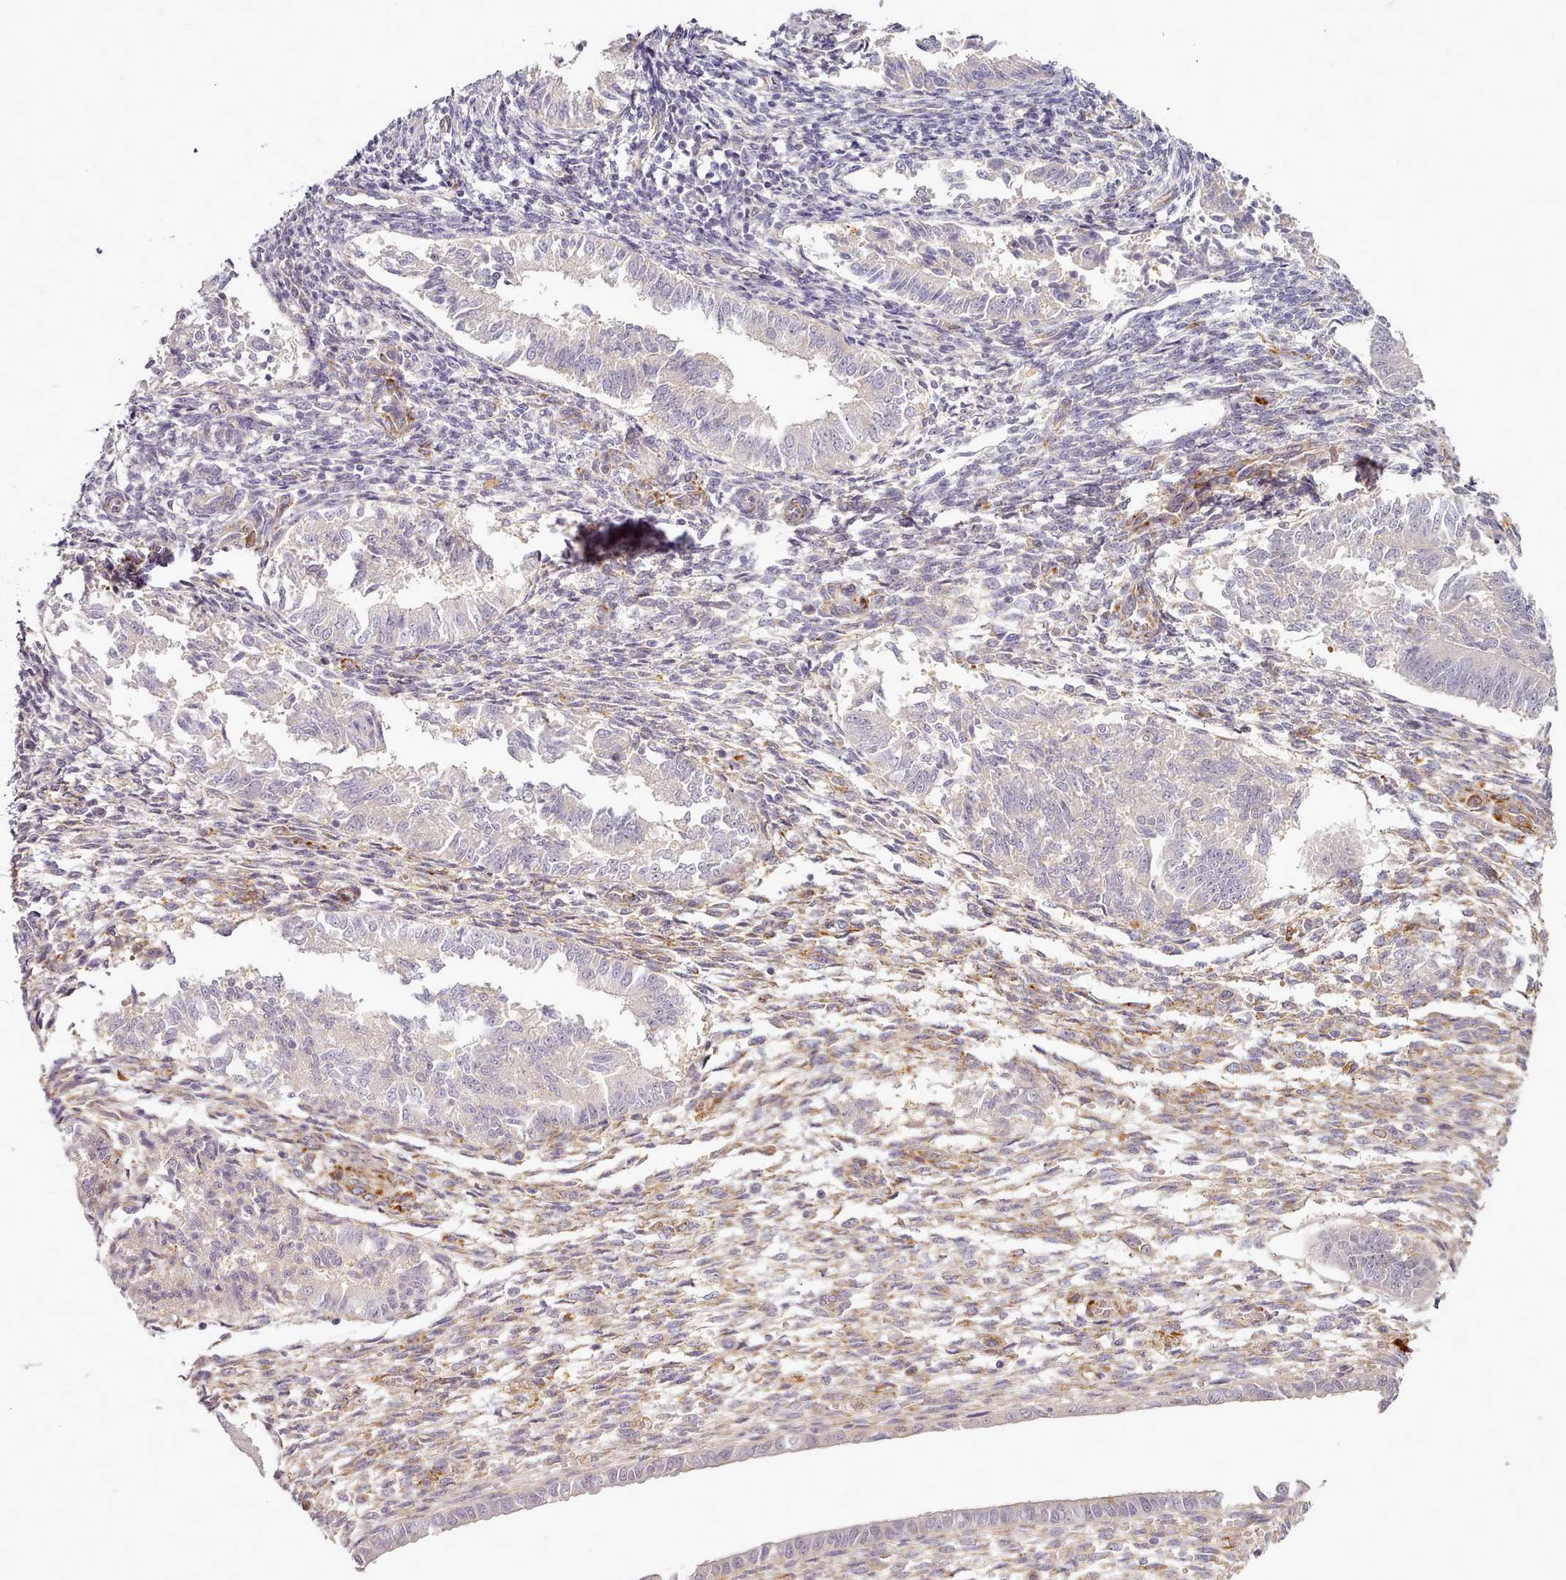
{"staining": {"intensity": "moderate", "quantity": "<25%", "location": "cytoplasmic/membranous"}, "tissue": "endometrium", "cell_type": "Cells in endometrial stroma", "image_type": "normal", "snomed": [{"axis": "morphology", "description": "Normal tissue, NOS"}, {"axis": "topography", "description": "Uterus"}, {"axis": "topography", "description": "Endometrium"}], "caption": "Cells in endometrial stroma exhibit low levels of moderate cytoplasmic/membranous positivity in approximately <25% of cells in unremarkable human endometrium.", "gene": "C1QTNF5", "patient": {"sex": "female", "age": 48}}